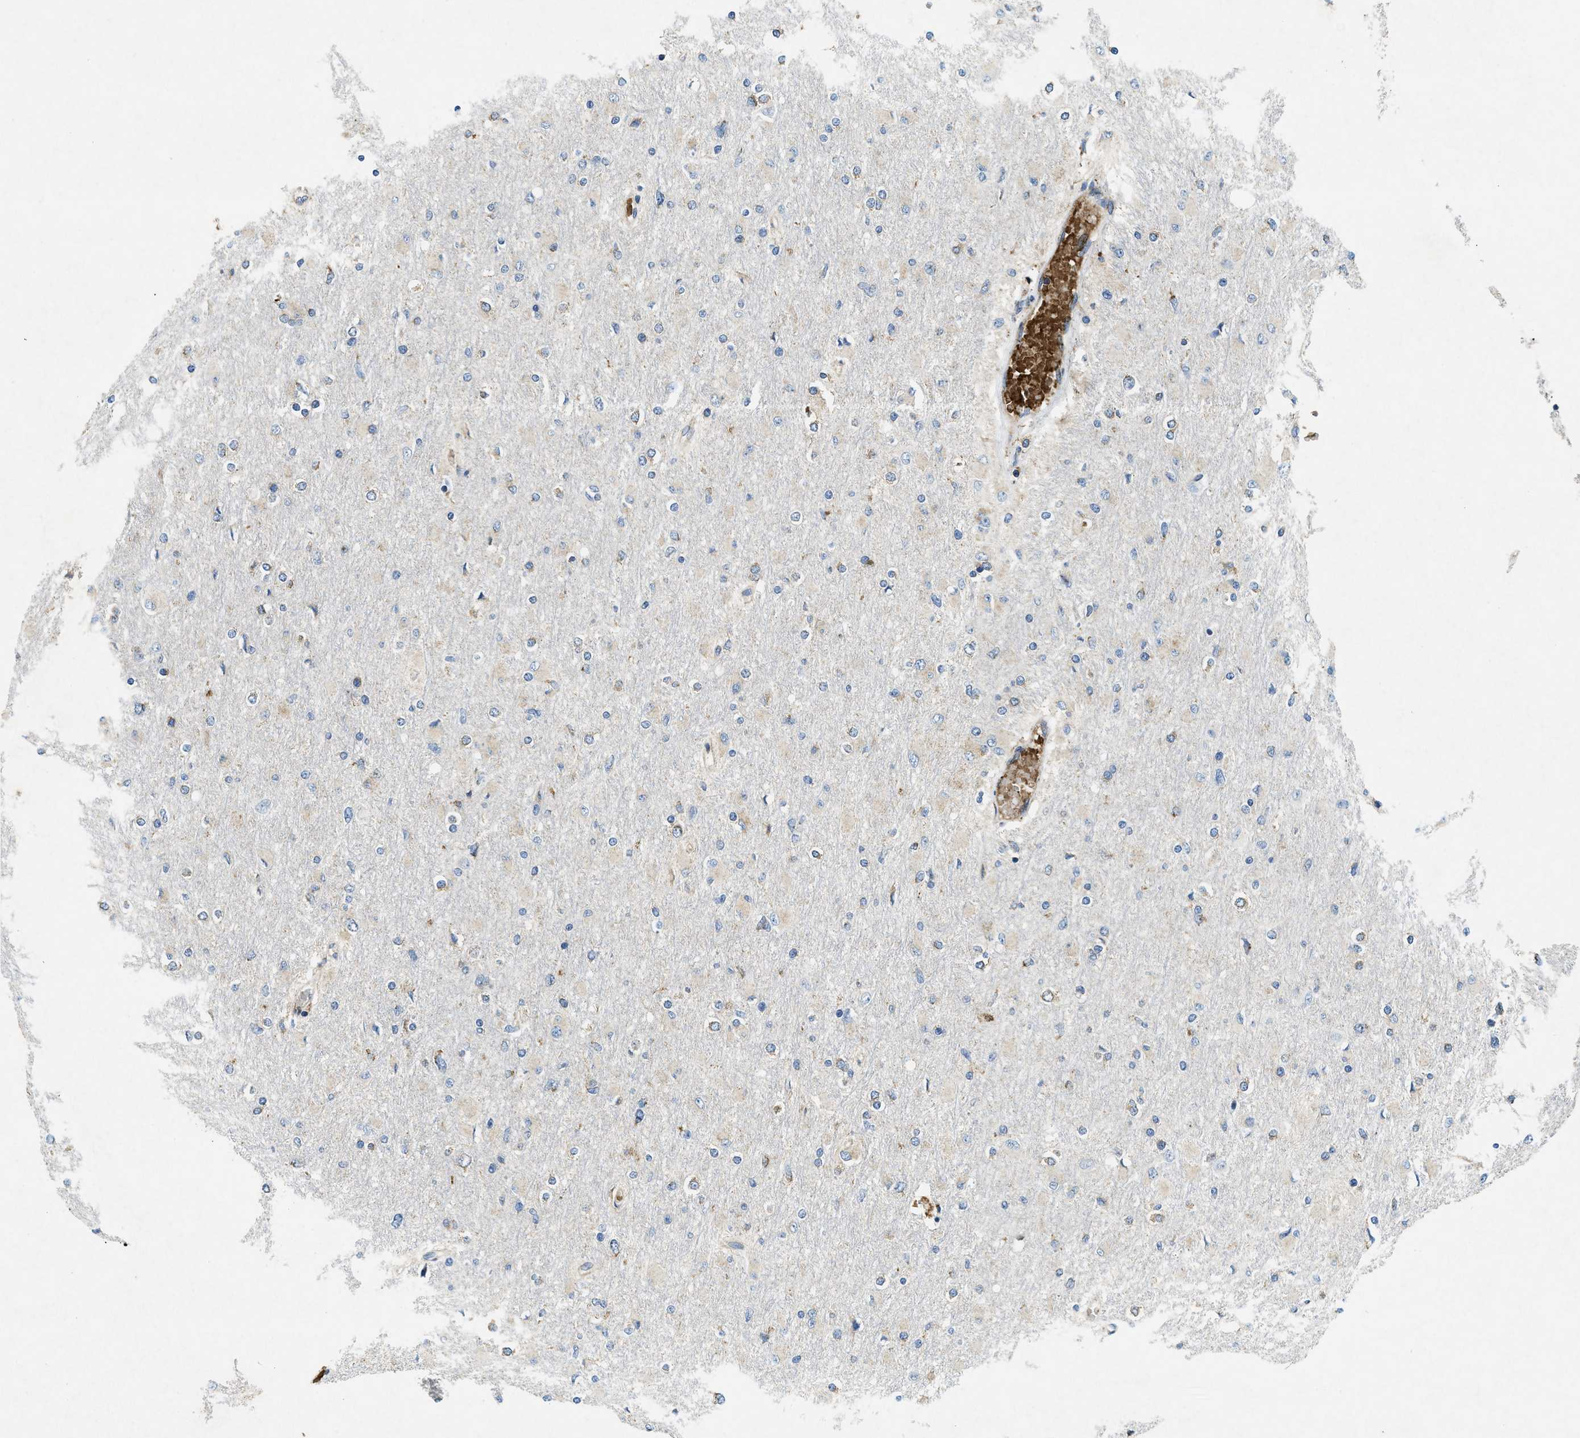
{"staining": {"intensity": "negative", "quantity": "none", "location": "none"}, "tissue": "glioma", "cell_type": "Tumor cells", "image_type": "cancer", "snomed": [{"axis": "morphology", "description": "Glioma, malignant, High grade"}, {"axis": "topography", "description": "Cerebral cortex"}], "caption": "There is no significant expression in tumor cells of malignant glioma (high-grade).", "gene": "CSPG4", "patient": {"sex": "female", "age": 36}}